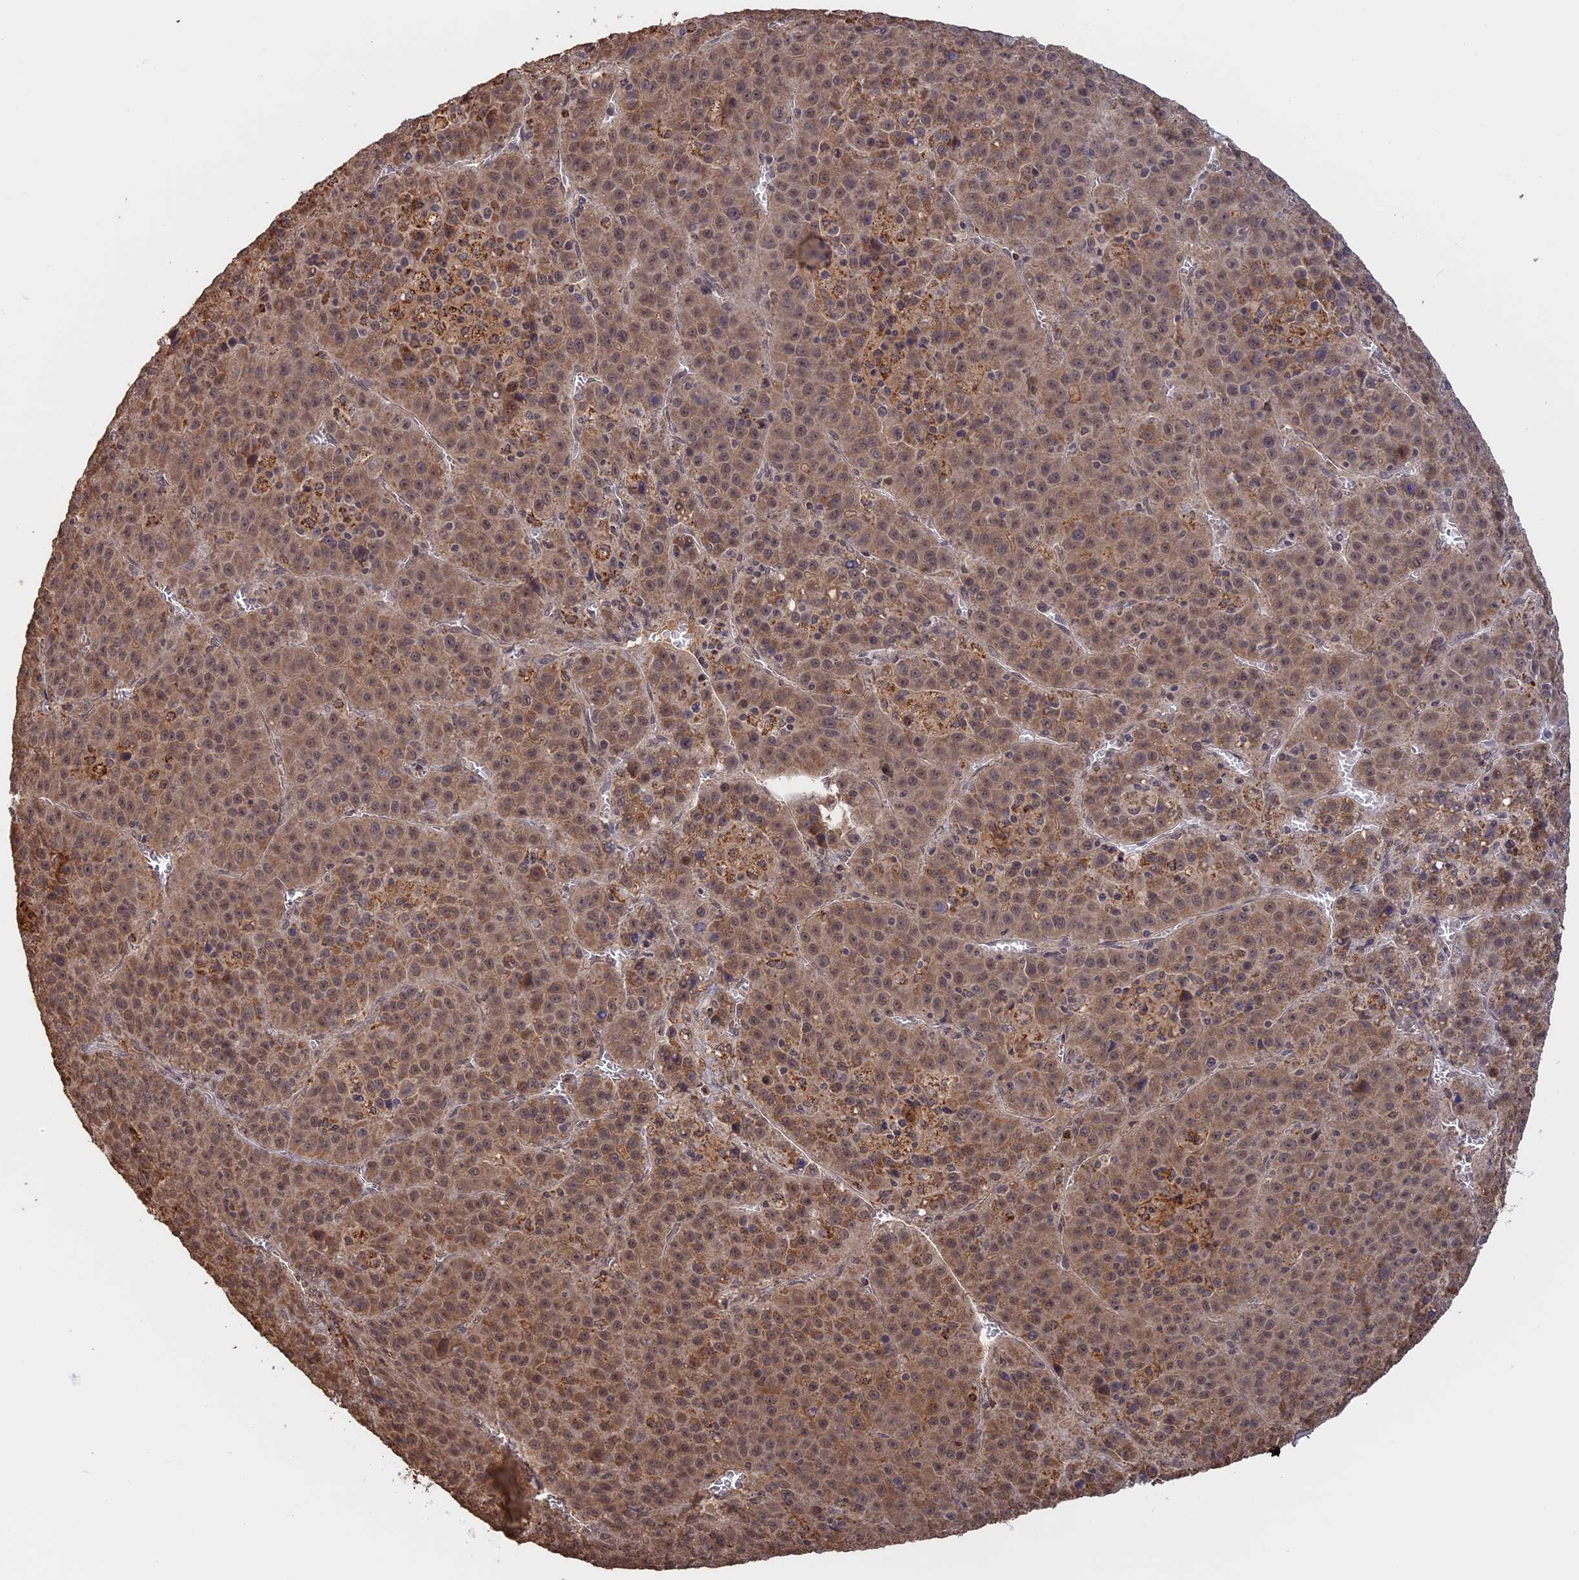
{"staining": {"intensity": "moderate", "quantity": ">75%", "location": "cytoplasmic/membranous,nuclear"}, "tissue": "liver cancer", "cell_type": "Tumor cells", "image_type": "cancer", "snomed": [{"axis": "morphology", "description": "Carcinoma, Hepatocellular, NOS"}, {"axis": "topography", "description": "Liver"}], "caption": "Immunohistochemical staining of liver hepatocellular carcinoma shows medium levels of moderate cytoplasmic/membranous and nuclear expression in about >75% of tumor cells. (brown staining indicates protein expression, while blue staining denotes nuclei).", "gene": "FAM210B", "patient": {"sex": "female", "age": 53}}